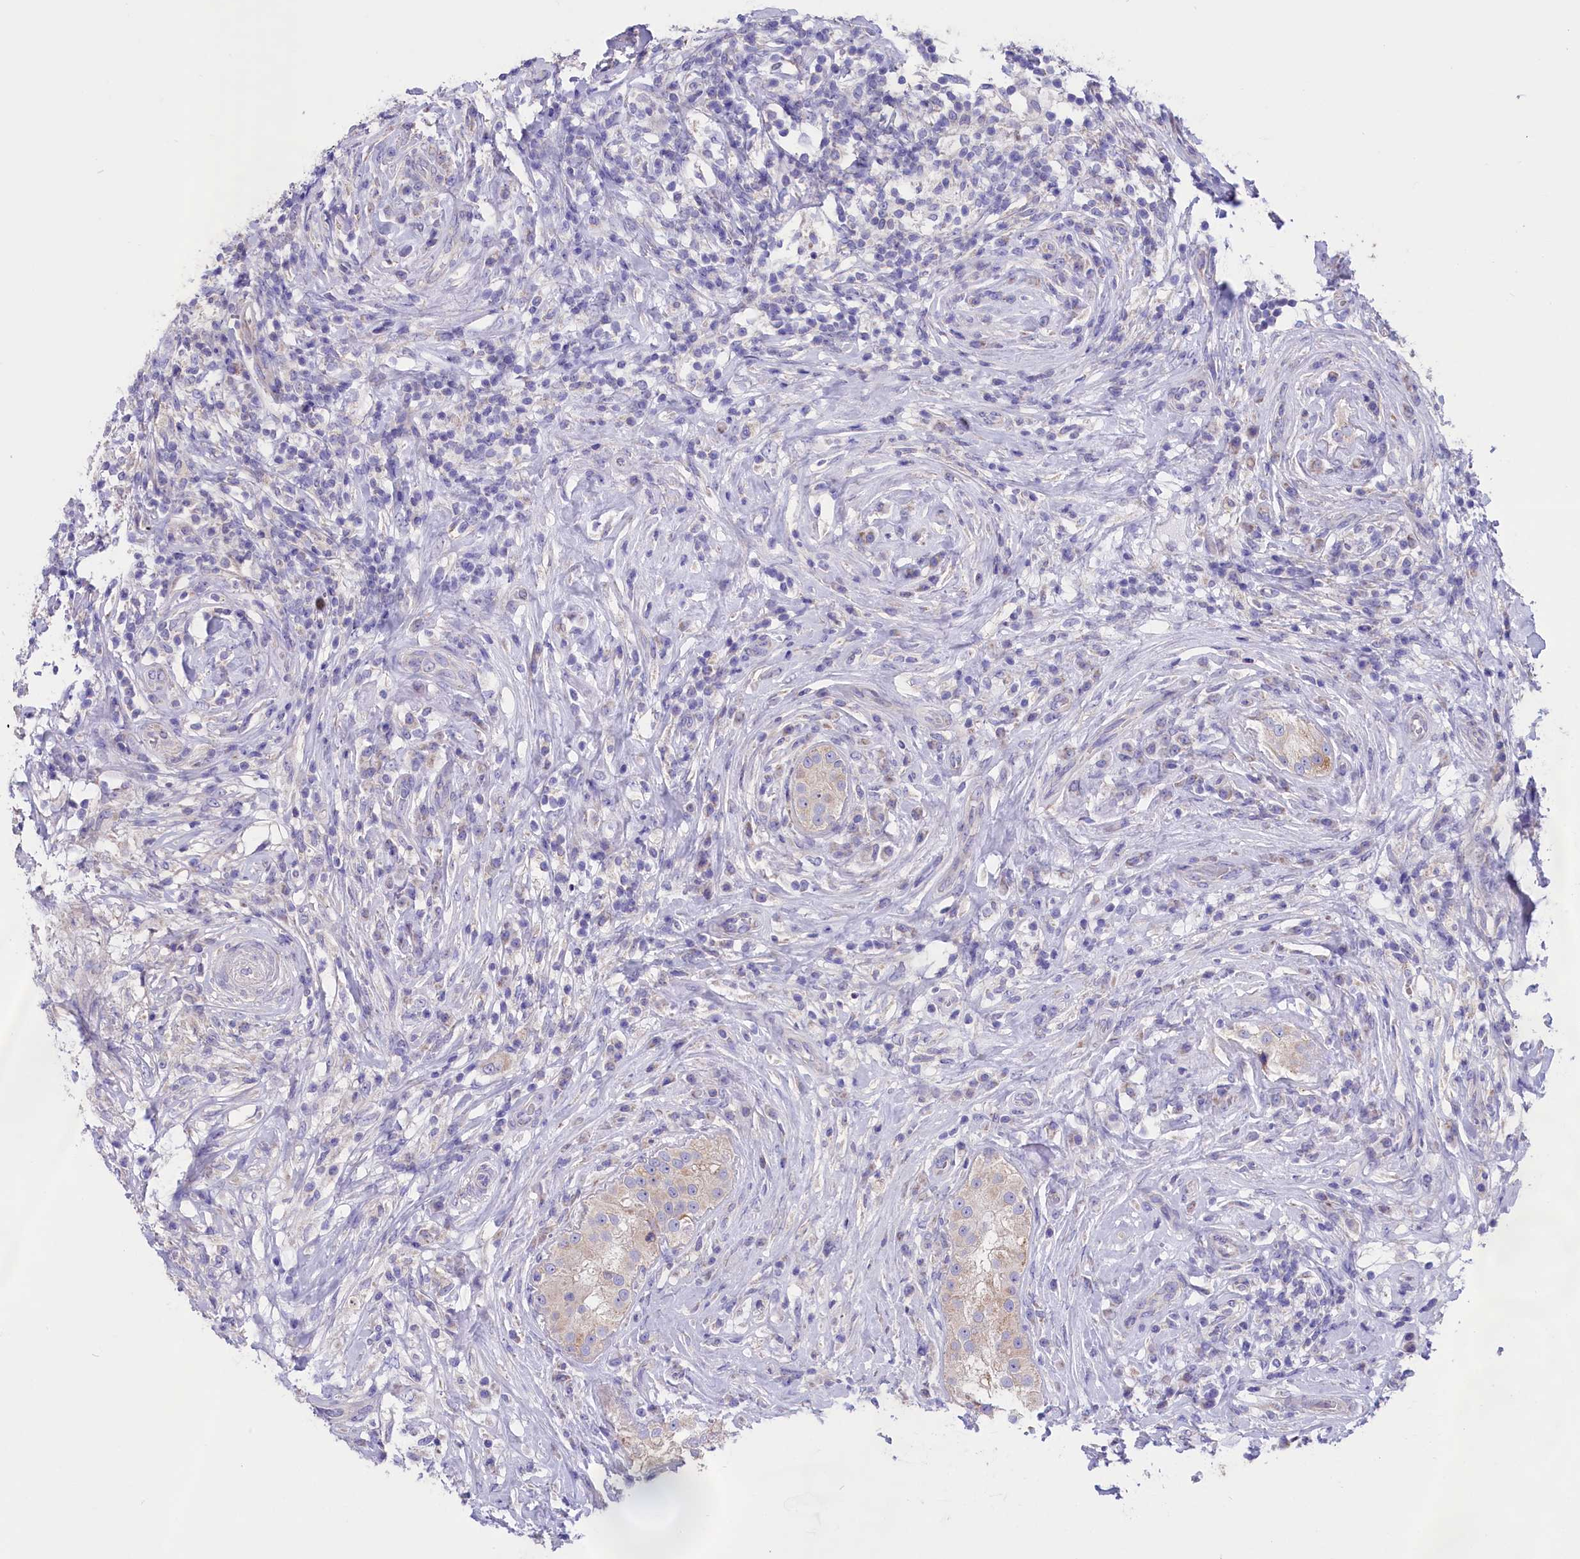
{"staining": {"intensity": "negative", "quantity": "none", "location": "none"}, "tissue": "testis cancer", "cell_type": "Tumor cells", "image_type": "cancer", "snomed": [{"axis": "morphology", "description": "Seminoma, NOS"}, {"axis": "topography", "description": "Testis"}], "caption": "The immunohistochemistry photomicrograph has no significant staining in tumor cells of testis cancer (seminoma) tissue. The staining is performed using DAB brown chromogen with nuclei counter-stained in using hematoxylin.", "gene": "CYP2U1", "patient": {"sex": "male", "age": 49}}